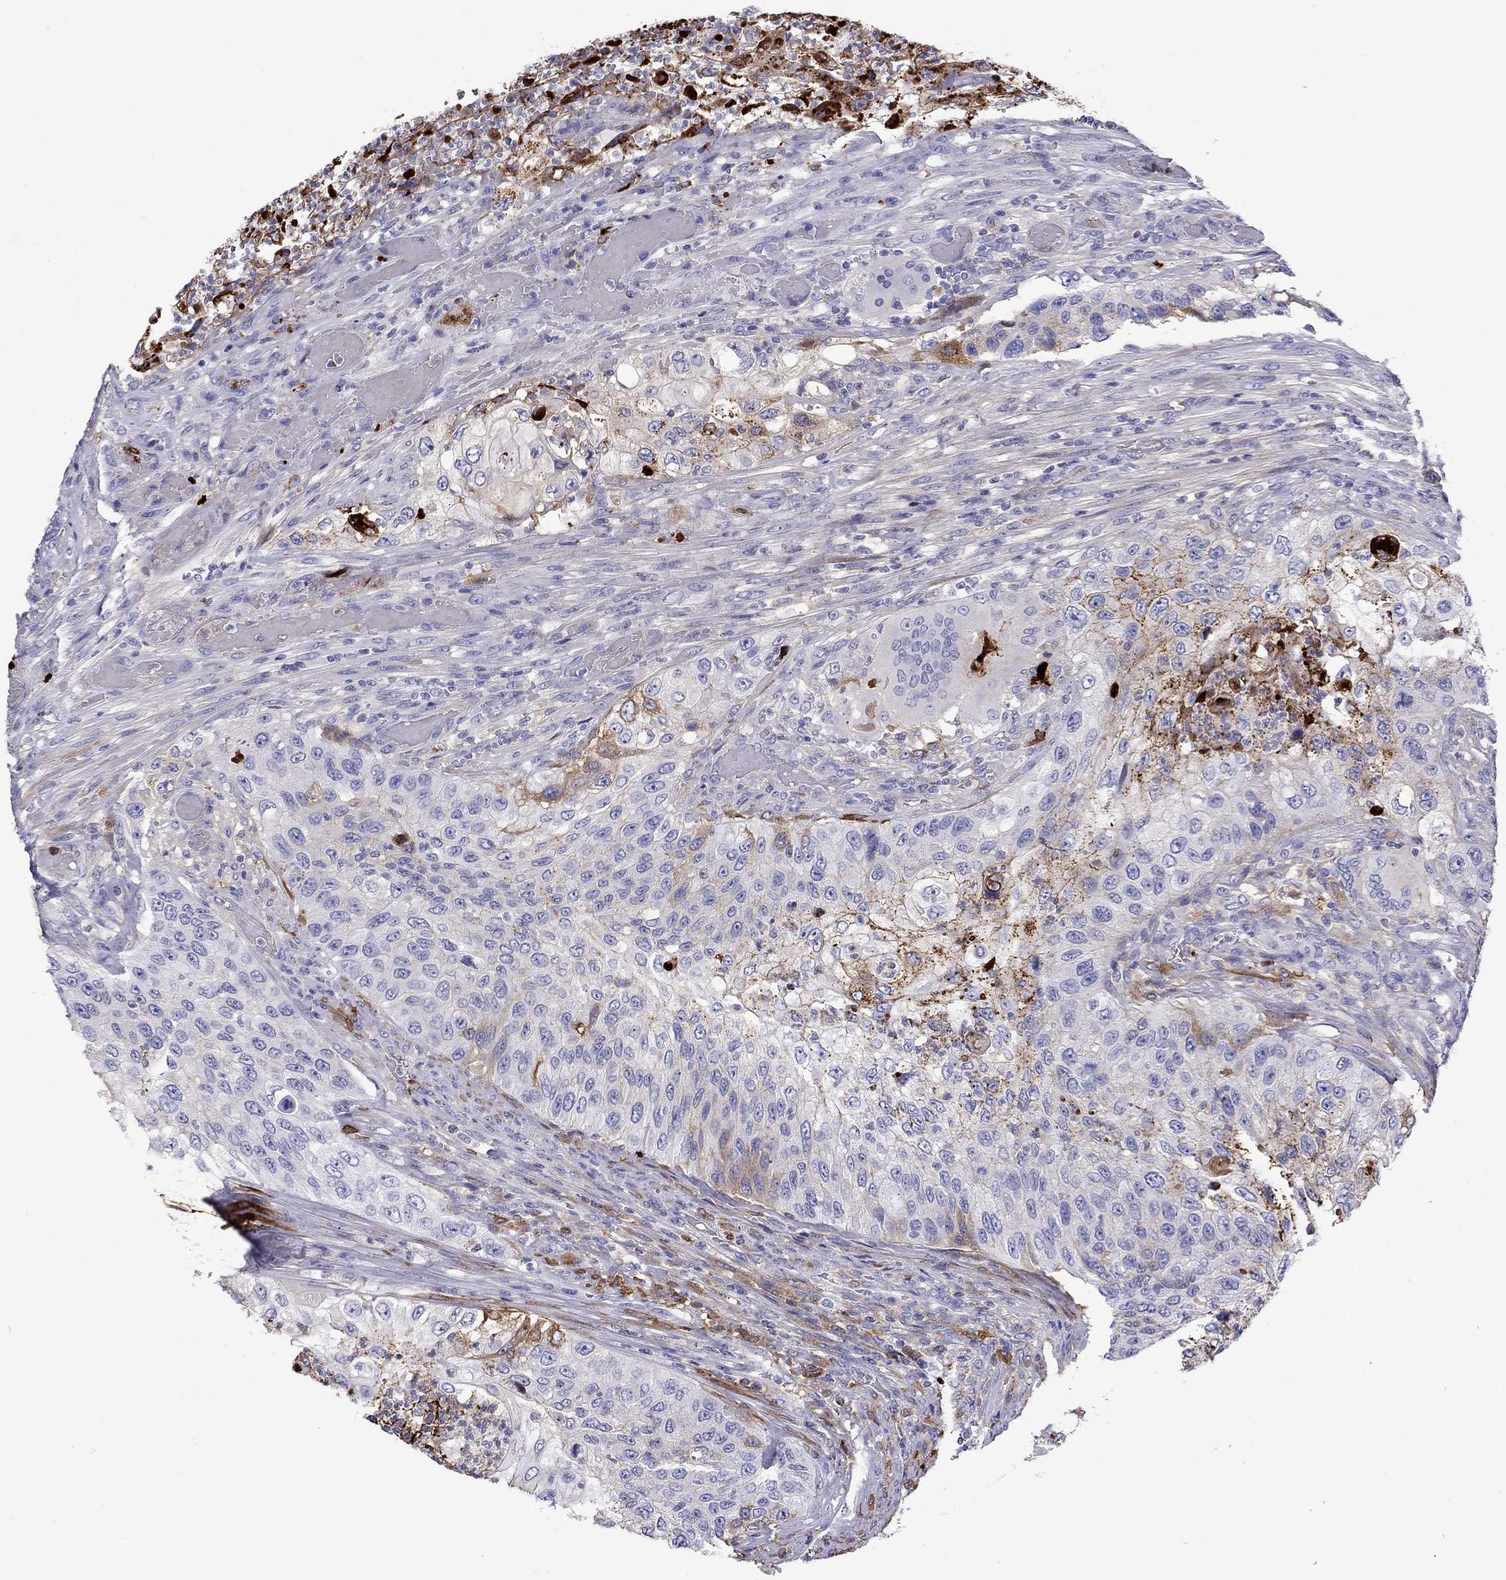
{"staining": {"intensity": "moderate", "quantity": "<25%", "location": "cytoplasmic/membranous"}, "tissue": "urothelial cancer", "cell_type": "Tumor cells", "image_type": "cancer", "snomed": [{"axis": "morphology", "description": "Urothelial carcinoma, High grade"}, {"axis": "topography", "description": "Urinary bladder"}], "caption": "Human high-grade urothelial carcinoma stained with a protein marker shows moderate staining in tumor cells.", "gene": "SERPINA3", "patient": {"sex": "female", "age": 60}}